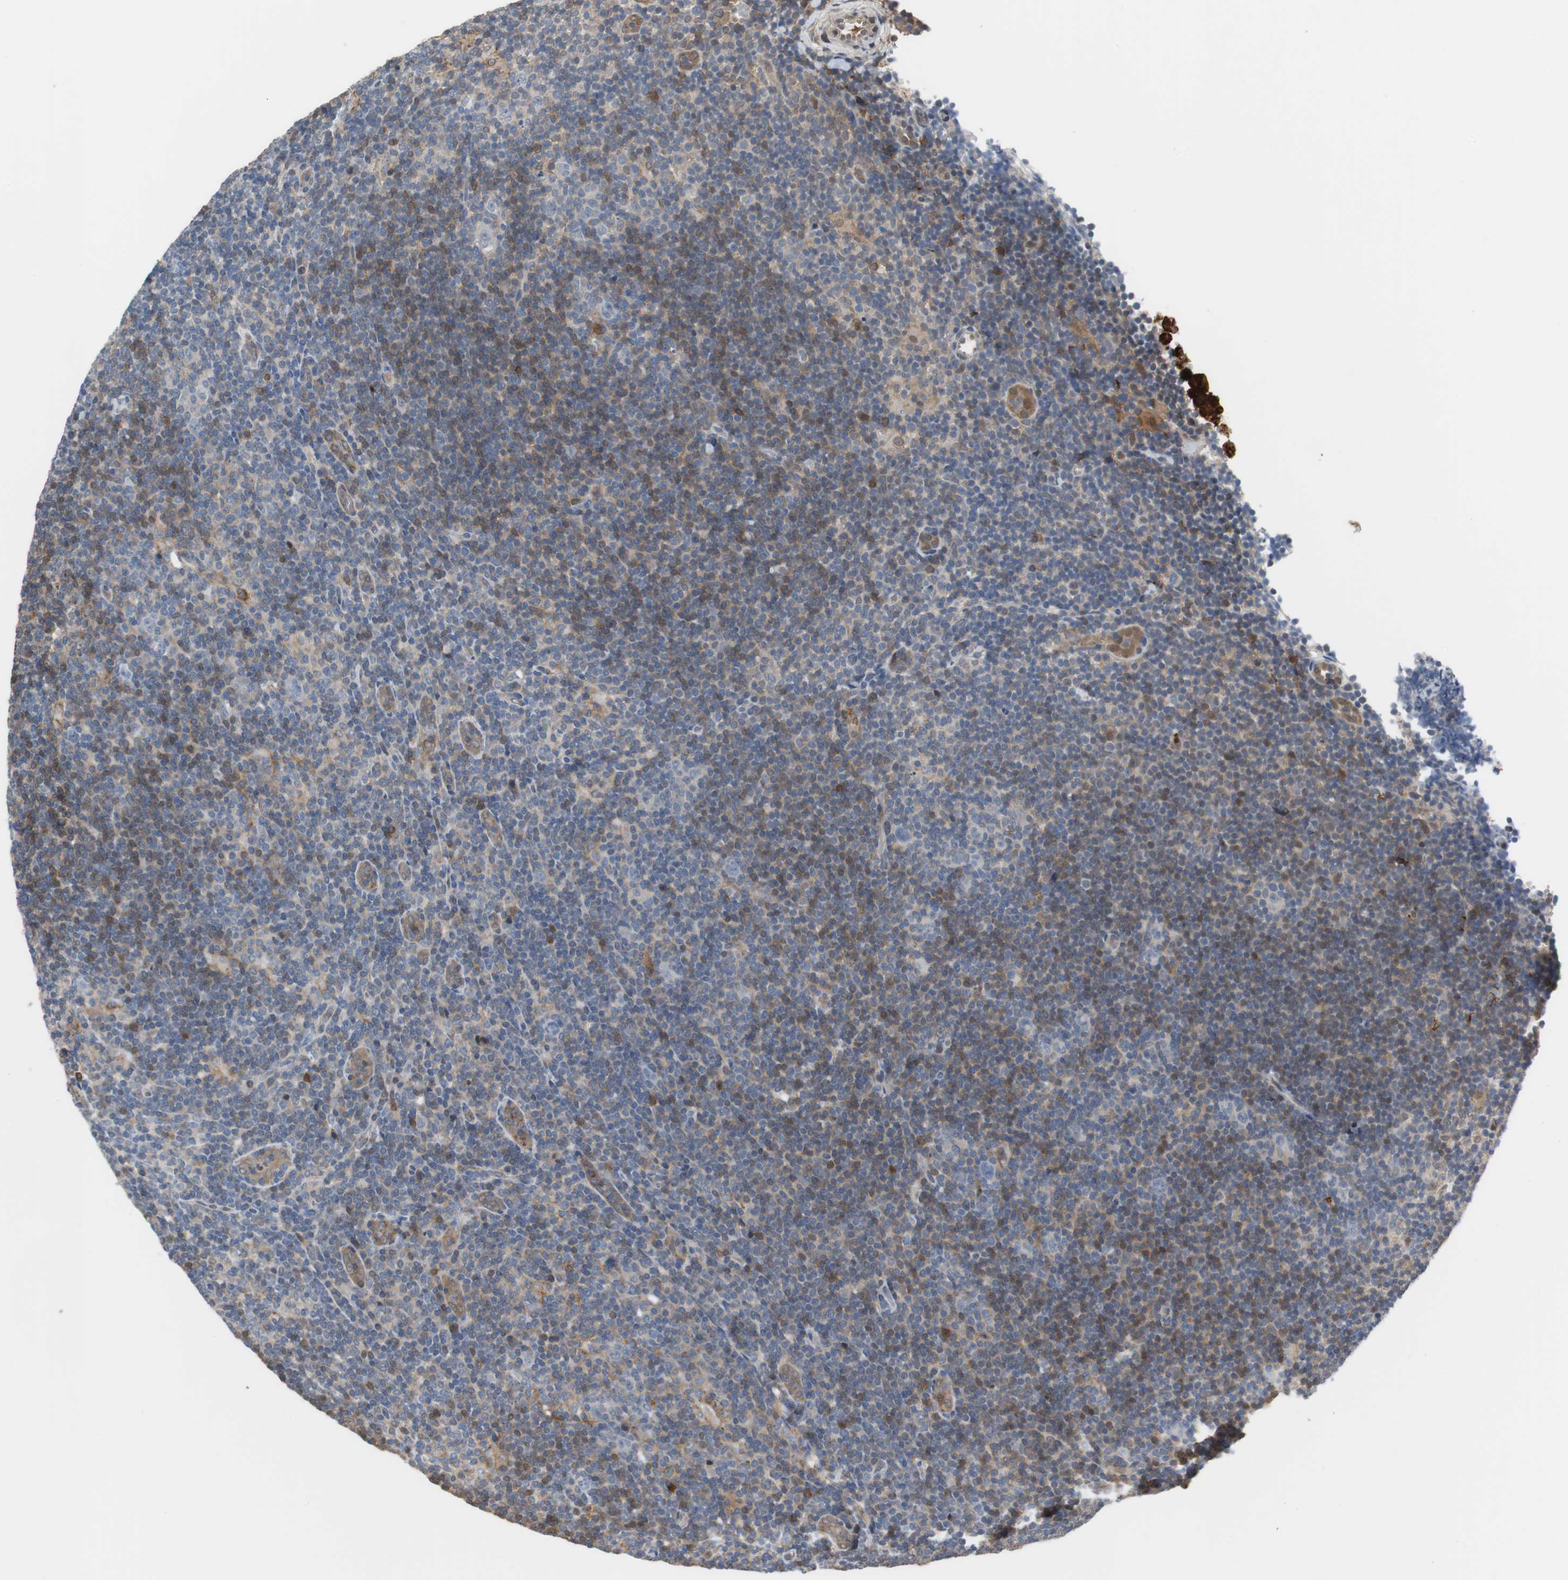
{"staining": {"intensity": "weak", "quantity": "<25%", "location": "cytoplasmic/membranous"}, "tissue": "lymphoma", "cell_type": "Tumor cells", "image_type": "cancer", "snomed": [{"axis": "morphology", "description": "Hodgkin's disease, NOS"}, {"axis": "topography", "description": "Lymph node"}], "caption": "A micrograph of lymphoma stained for a protein shows no brown staining in tumor cells.", "gene": "ANXA4", "patient": {"sex": "female", "age": 57}}